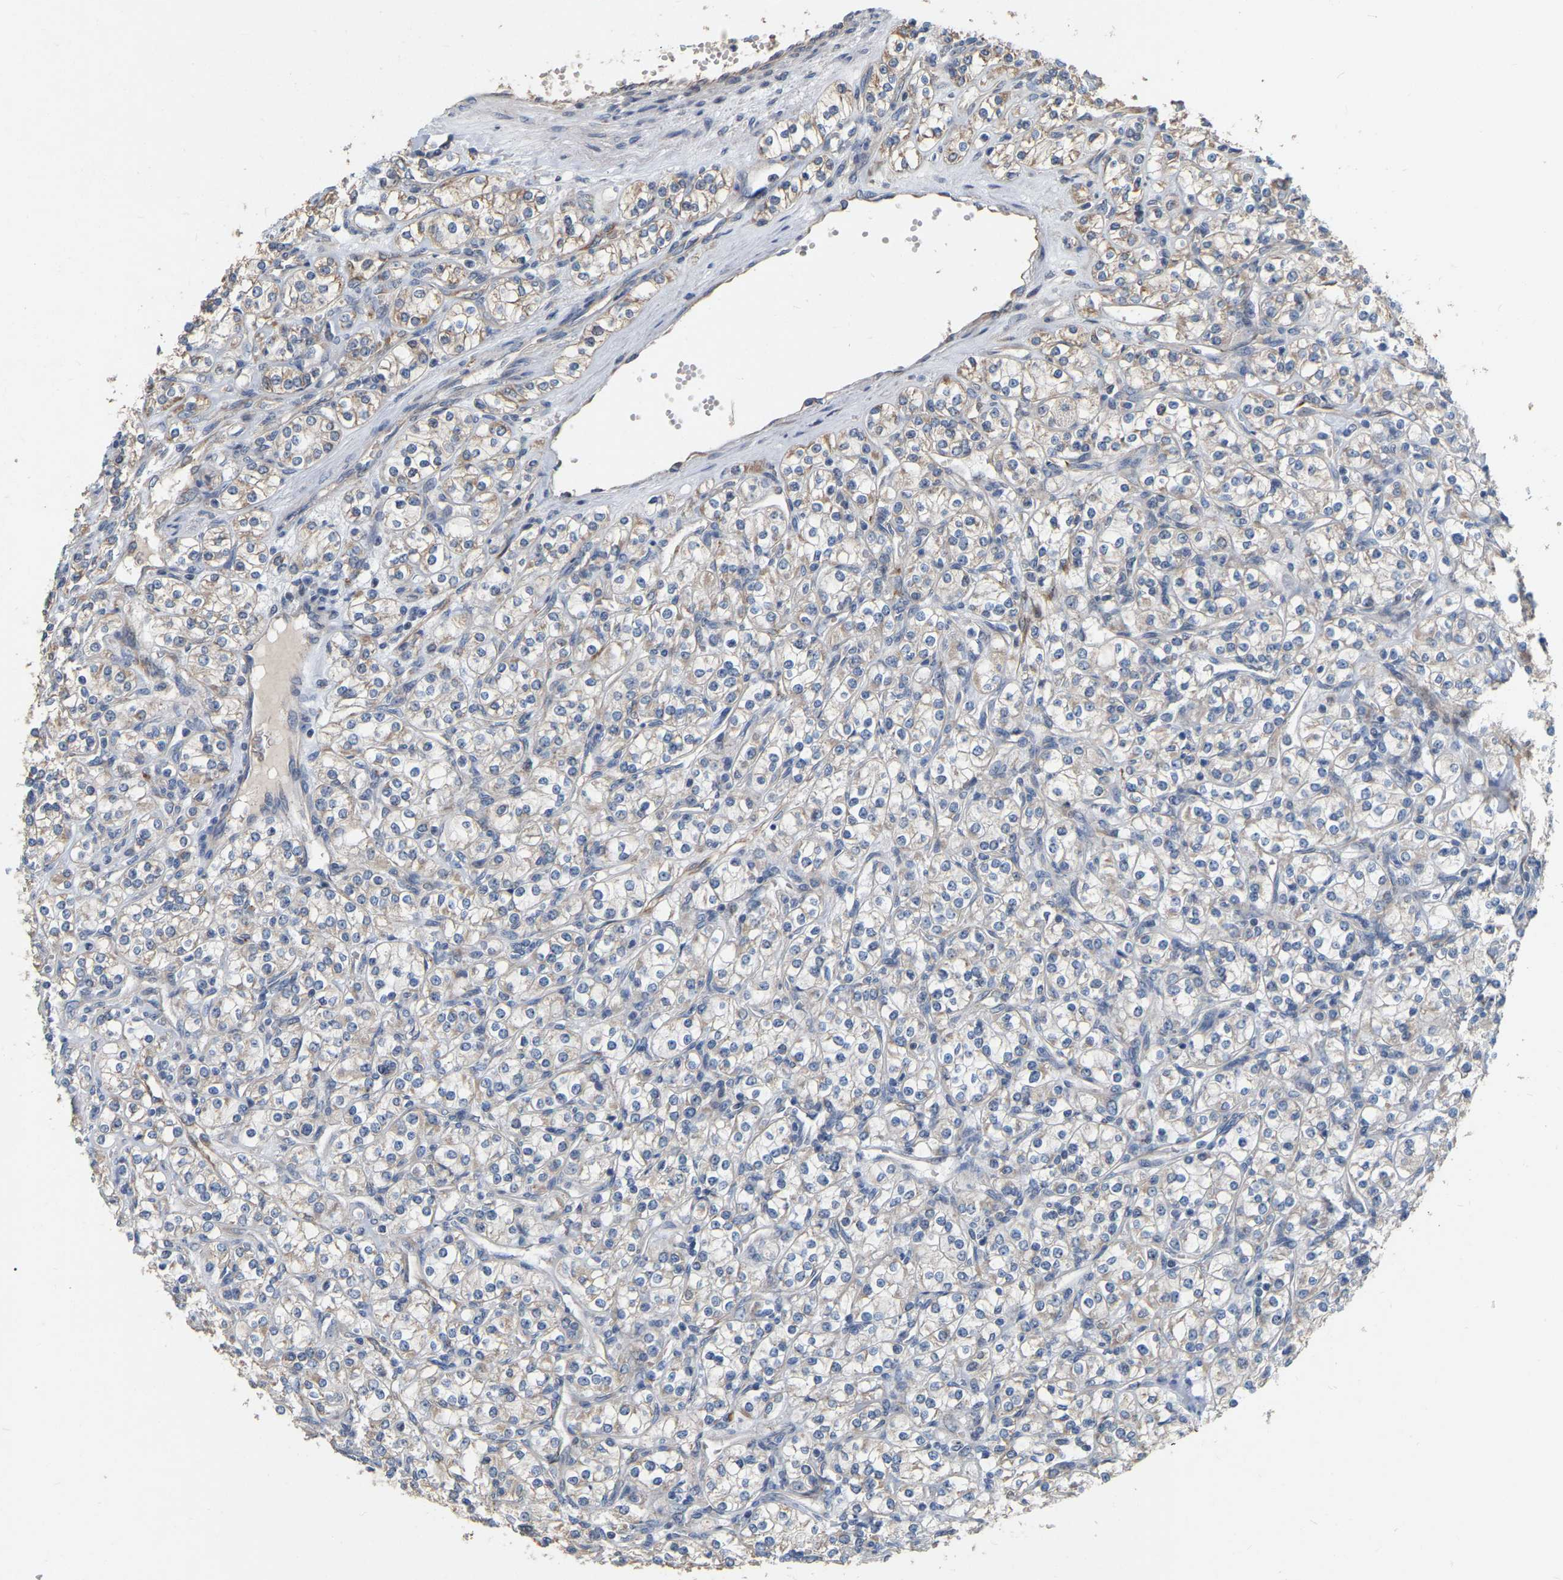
{"staining": {"intensity": "weak", "quantity": "<25%", "location": "cytoplasmic/membranous"}, "tissue": "renal cancer", "cell_type": "Tumor cells", "image_type": "cancer", "snomed": [{"axis": "morphology", "description": "Adenocarcinoma, NOS"}, {"axis": "topography", "description": "Kidney"}], "caption": "Immunohistochemistry histopathology image of neoplastic tissue: human renal cancer stained with DAB reveals no significant protein staining in tumor cells.", "gene": "SSH1", "patient": {"sex": "male", "age": 77}}